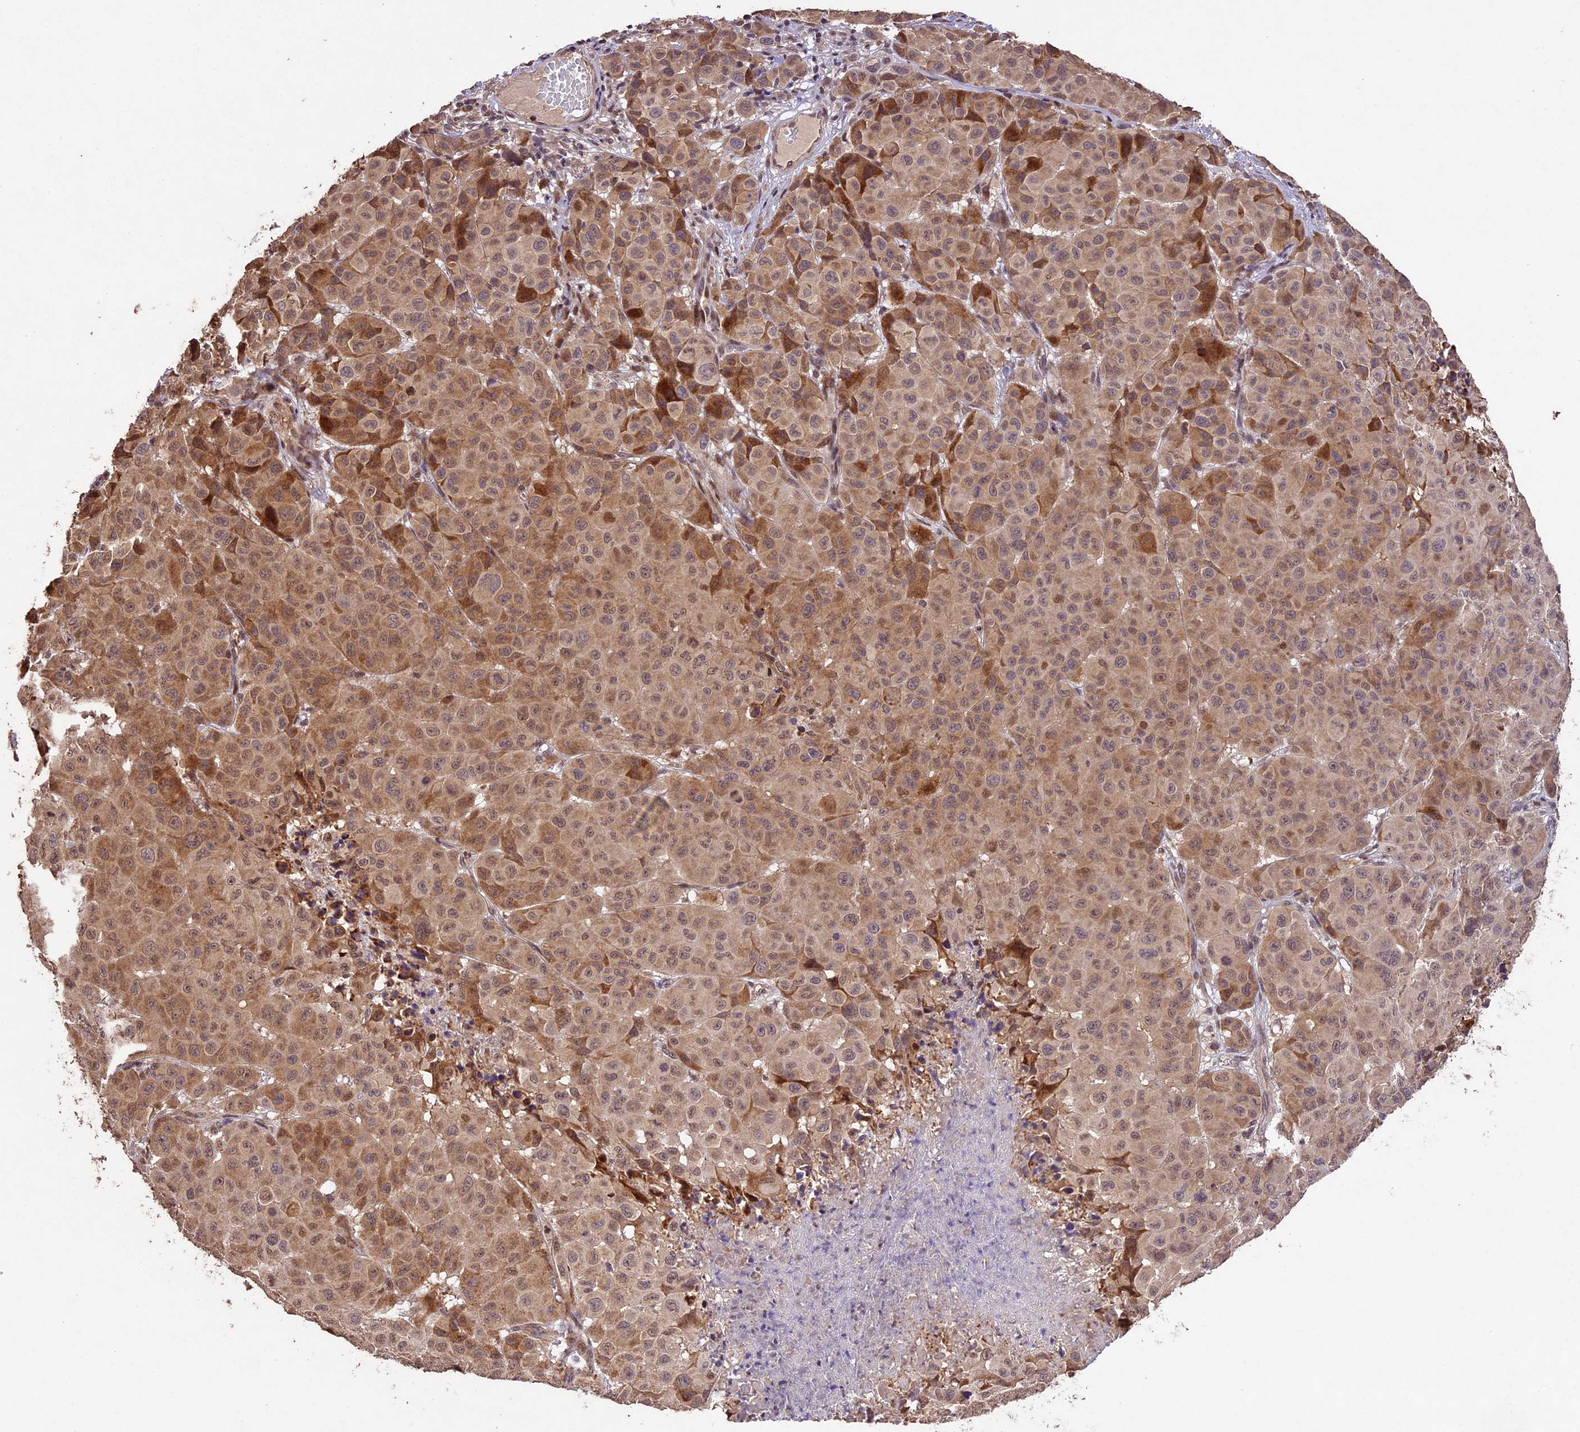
{"staining": {"intensity": "moderate", "quantity": ">75%", "location": "cytoplasmic/membranous"}, "tissue": "melanoma", "cell_type": "Tumor cells", "image_type": "cancer", "snomed": [{"axis": "morphology", "description": "Malignant melanoma, NOS"}, {"axis": "topography", "description": "Skin"}], "caption": "Immunohistochemistry (DAB (3,3'-diaminobenzidine)) staining of human malignant melanoma shows moderate cytoplasmic/membranous protein staining in approximately >75% of tumor cells.", "gene": "CDKN2AIP", "patient": {"sex": "male", "age": 73}}